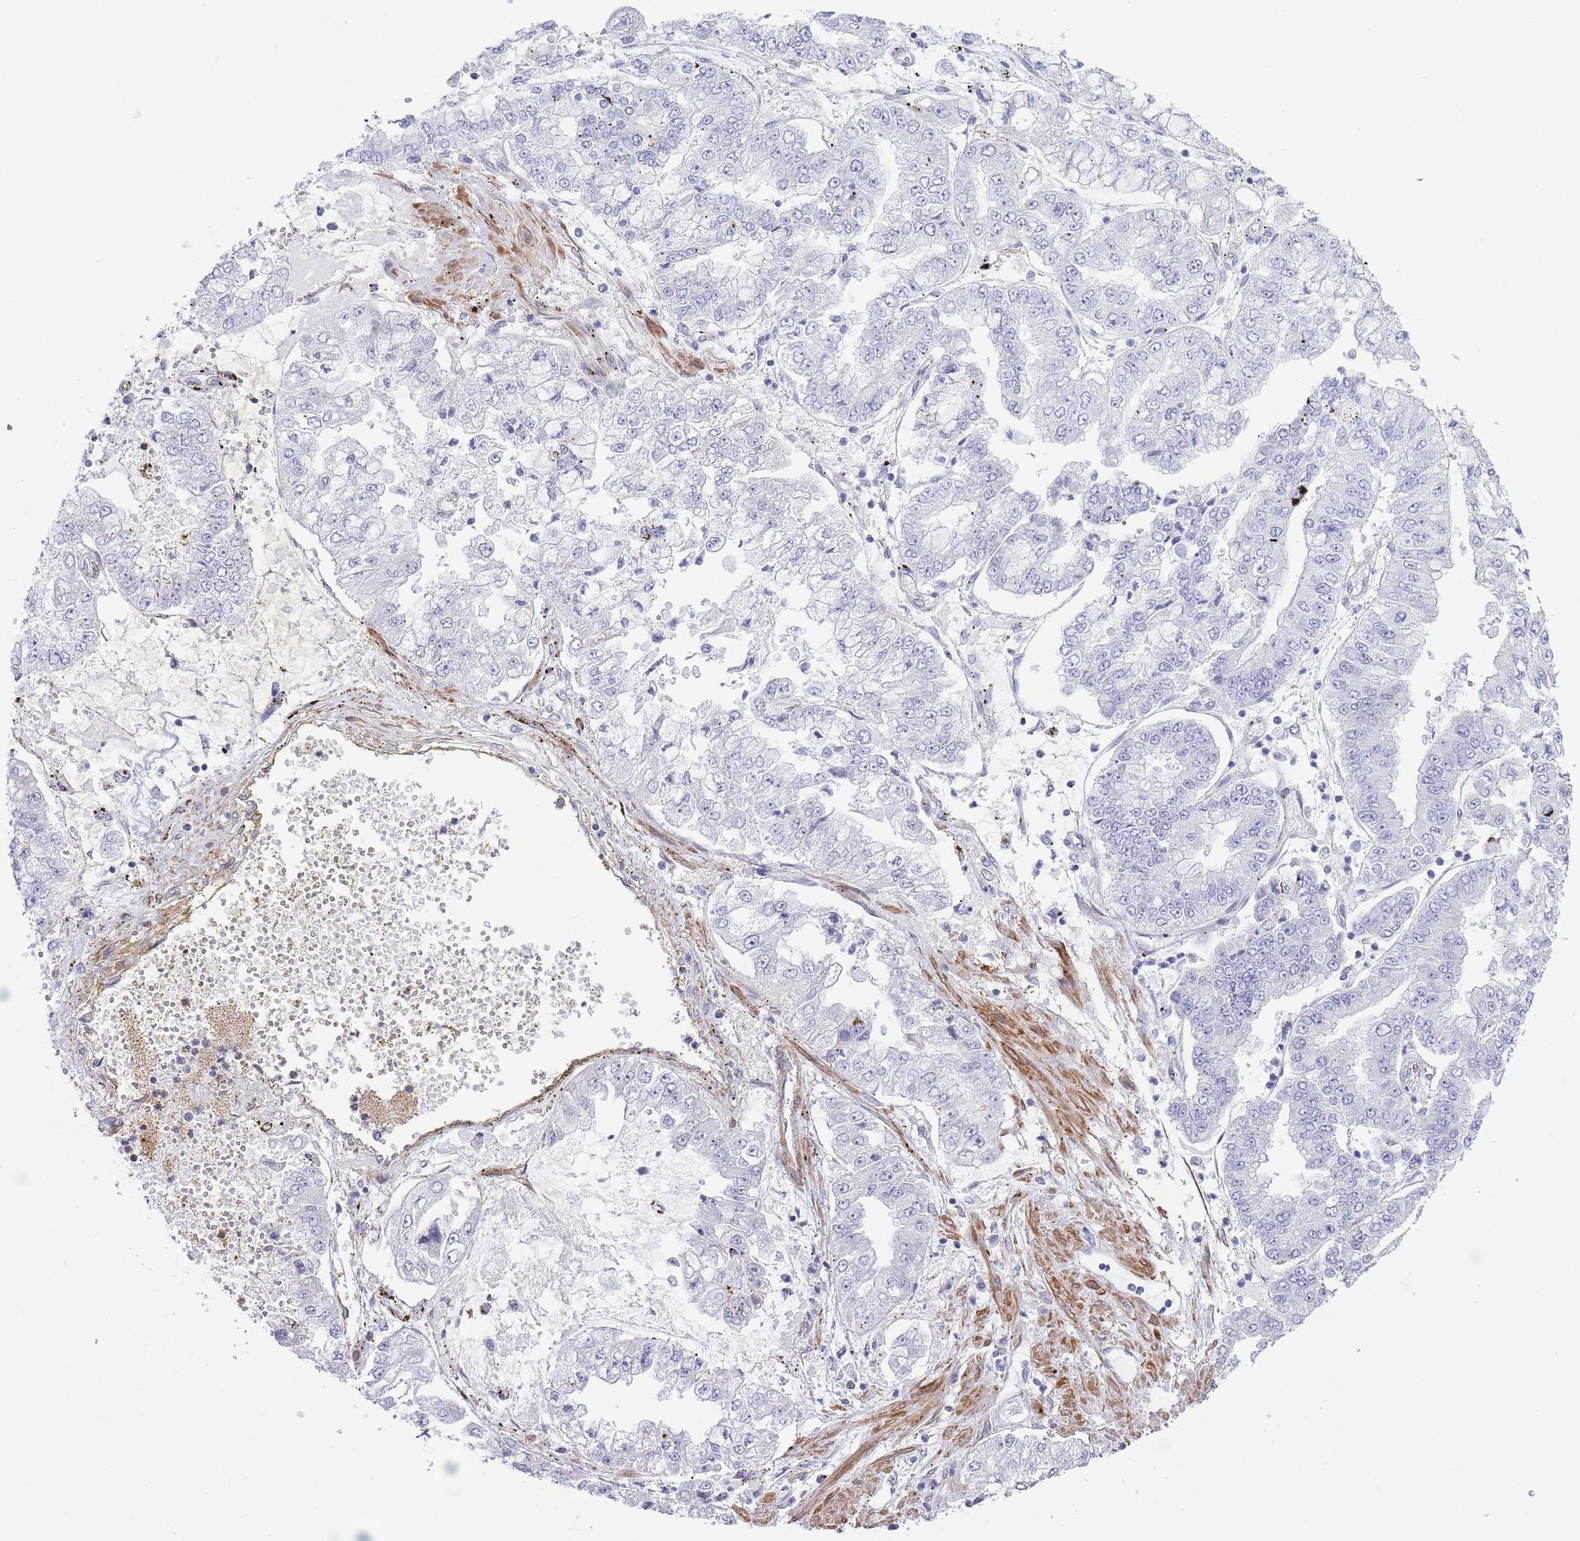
{"staining": {"intensity": "negative", "quantity": "none", "location": "none"}, "tissue": "stomach cancer", "cell_type": "Tumor cells", "image_type": "cancer", "snomed": [{"axis": "morphology", "description": "Adenocarcinoma, NOS"}, {"axis": "topography", "description": "Stomach"}], "caption": "DAB (3,3'-diaminobenzidine) immunohistochemical staining of stomach cancer (adenocarcinoma) reveals no significant staining in tumor cells. Nuclei are stained in blue.", "gene": "ASAP3", "patient": {"sex": "male", "age": 76}}